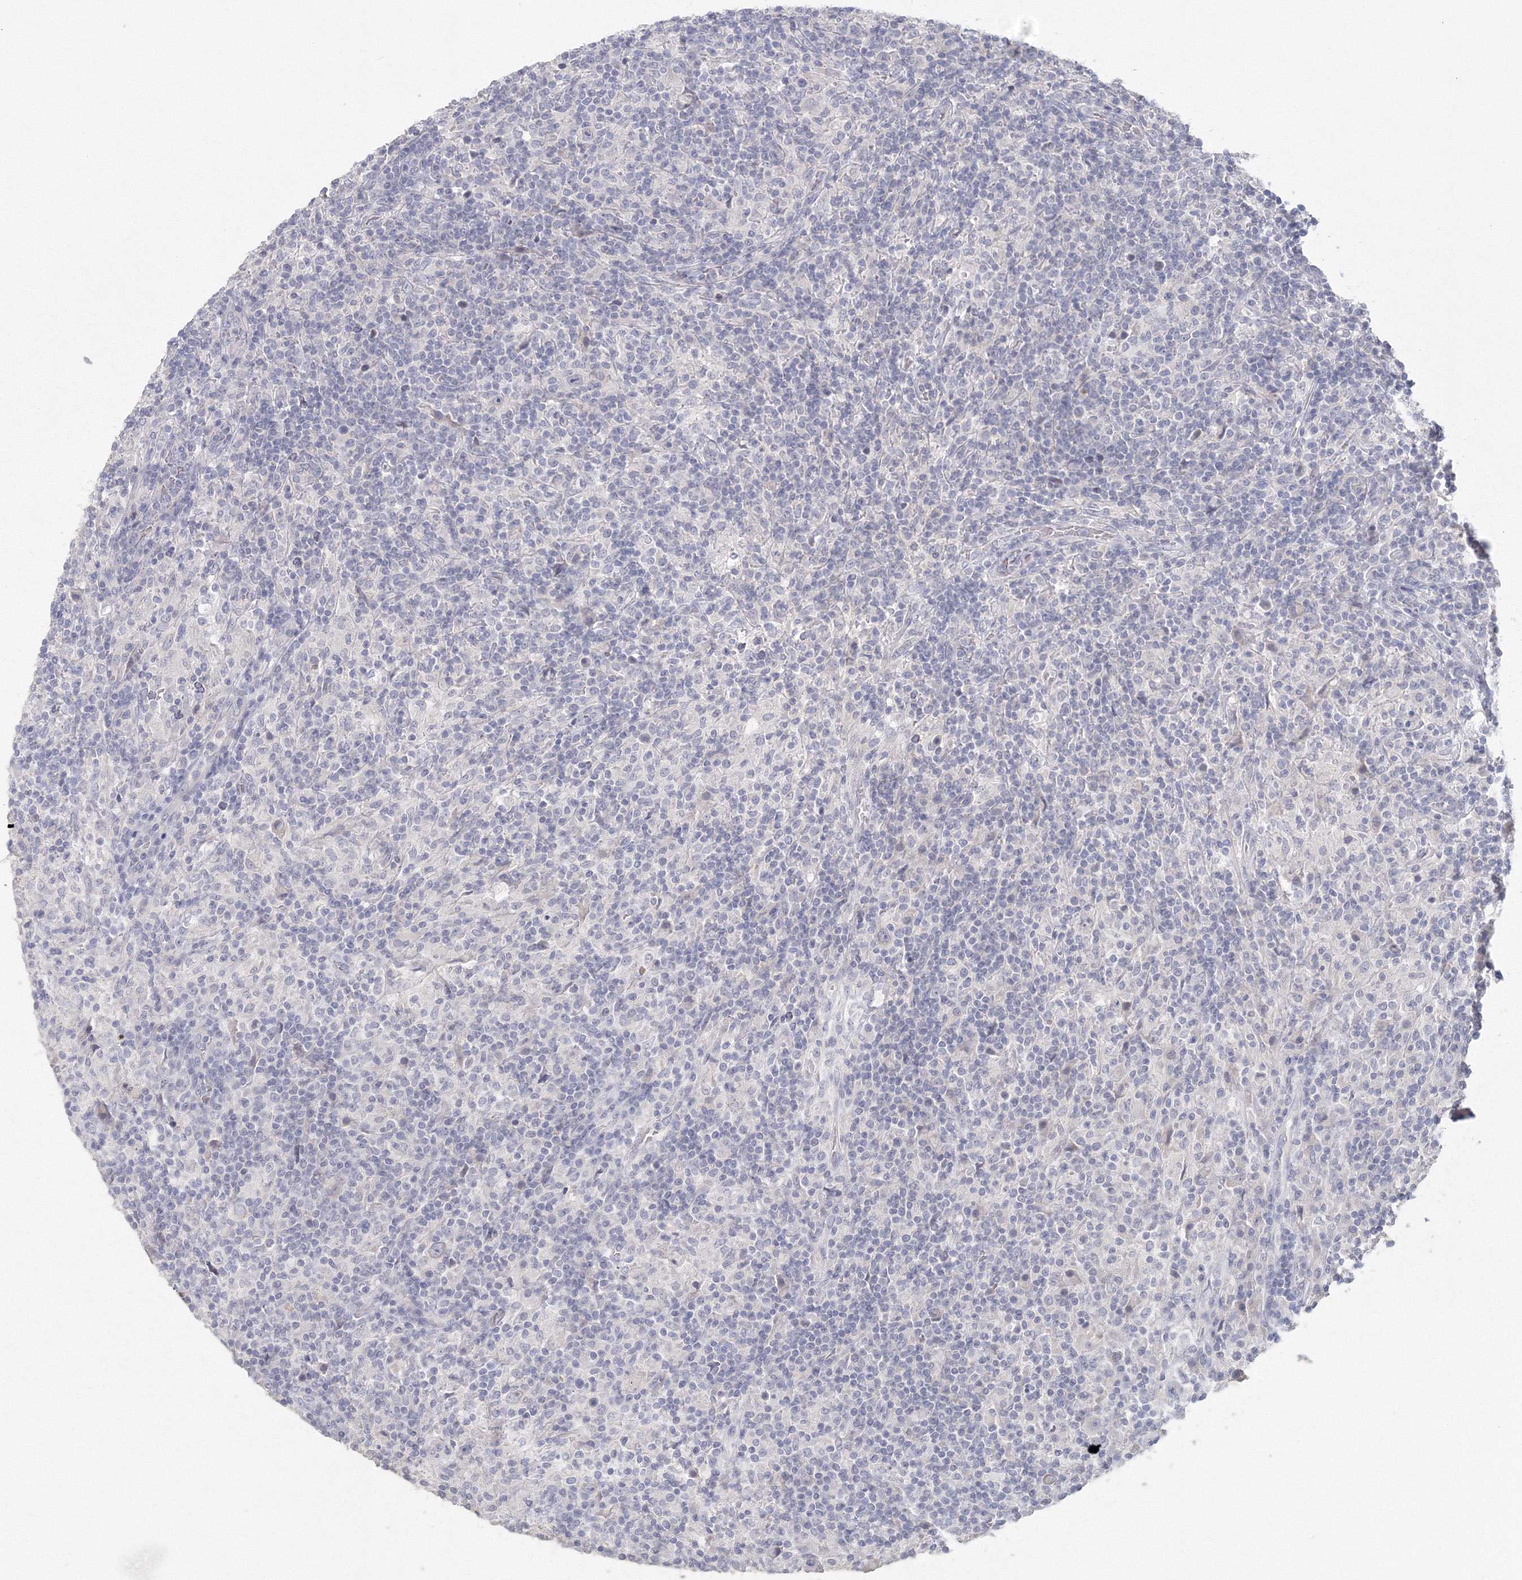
{"staining": {"intensity": "negative", "quantity": "none", "location": "none"}, "tissue": "lymphoma", "cell_type": "Tumor cells", "image_type": "cancer", "snomed": [{"axis": "morphology", "description": "Hodgkin's disease, NOS"}, {"axis": "topography", "description": "Lymph node"}], "caption": "Lymphoma was stained to show a protein in brown. There is no significant expression in tumor cells.", "gene": "TACC2", "patient": {"sex": "male", "age": 70}}